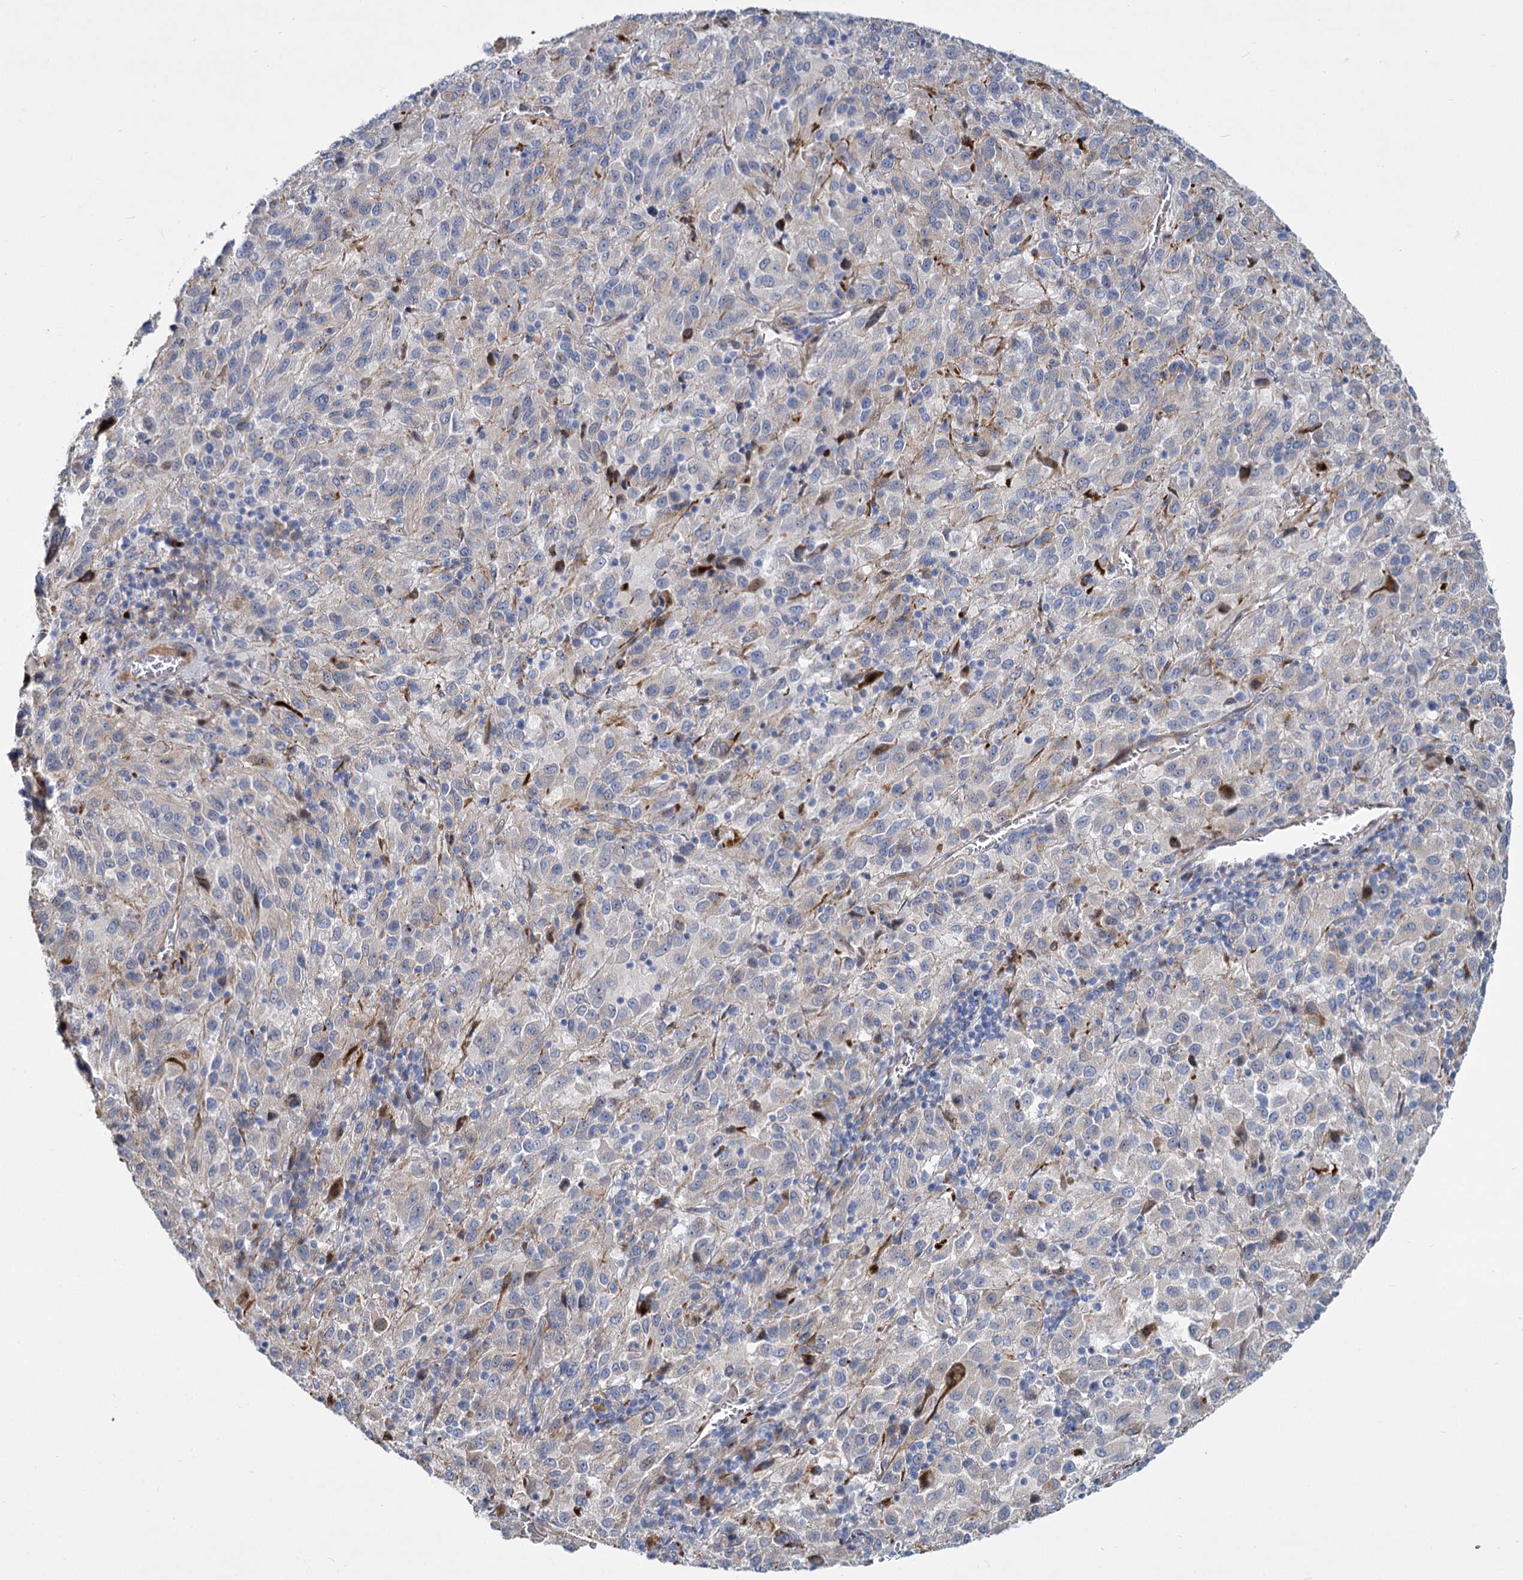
{"staining": {"intensity": "negative", "quantity": "none", "location": "none"}, "tissue": "melanoma", "cell_type": "Tumor cells", "image_type": "cancer", "snomed": [{"axis": "morphology", "description": "Malignant melanoma, Metastatic site"}, {"axis": "topography", "description": "Lung"}], "caption": "A micrograph of human malignant melanoma (metastatic site) is negative for staining in tumor cells.", "gene": "TRIM77", "patient": {"sex": "male", "age": 64}}